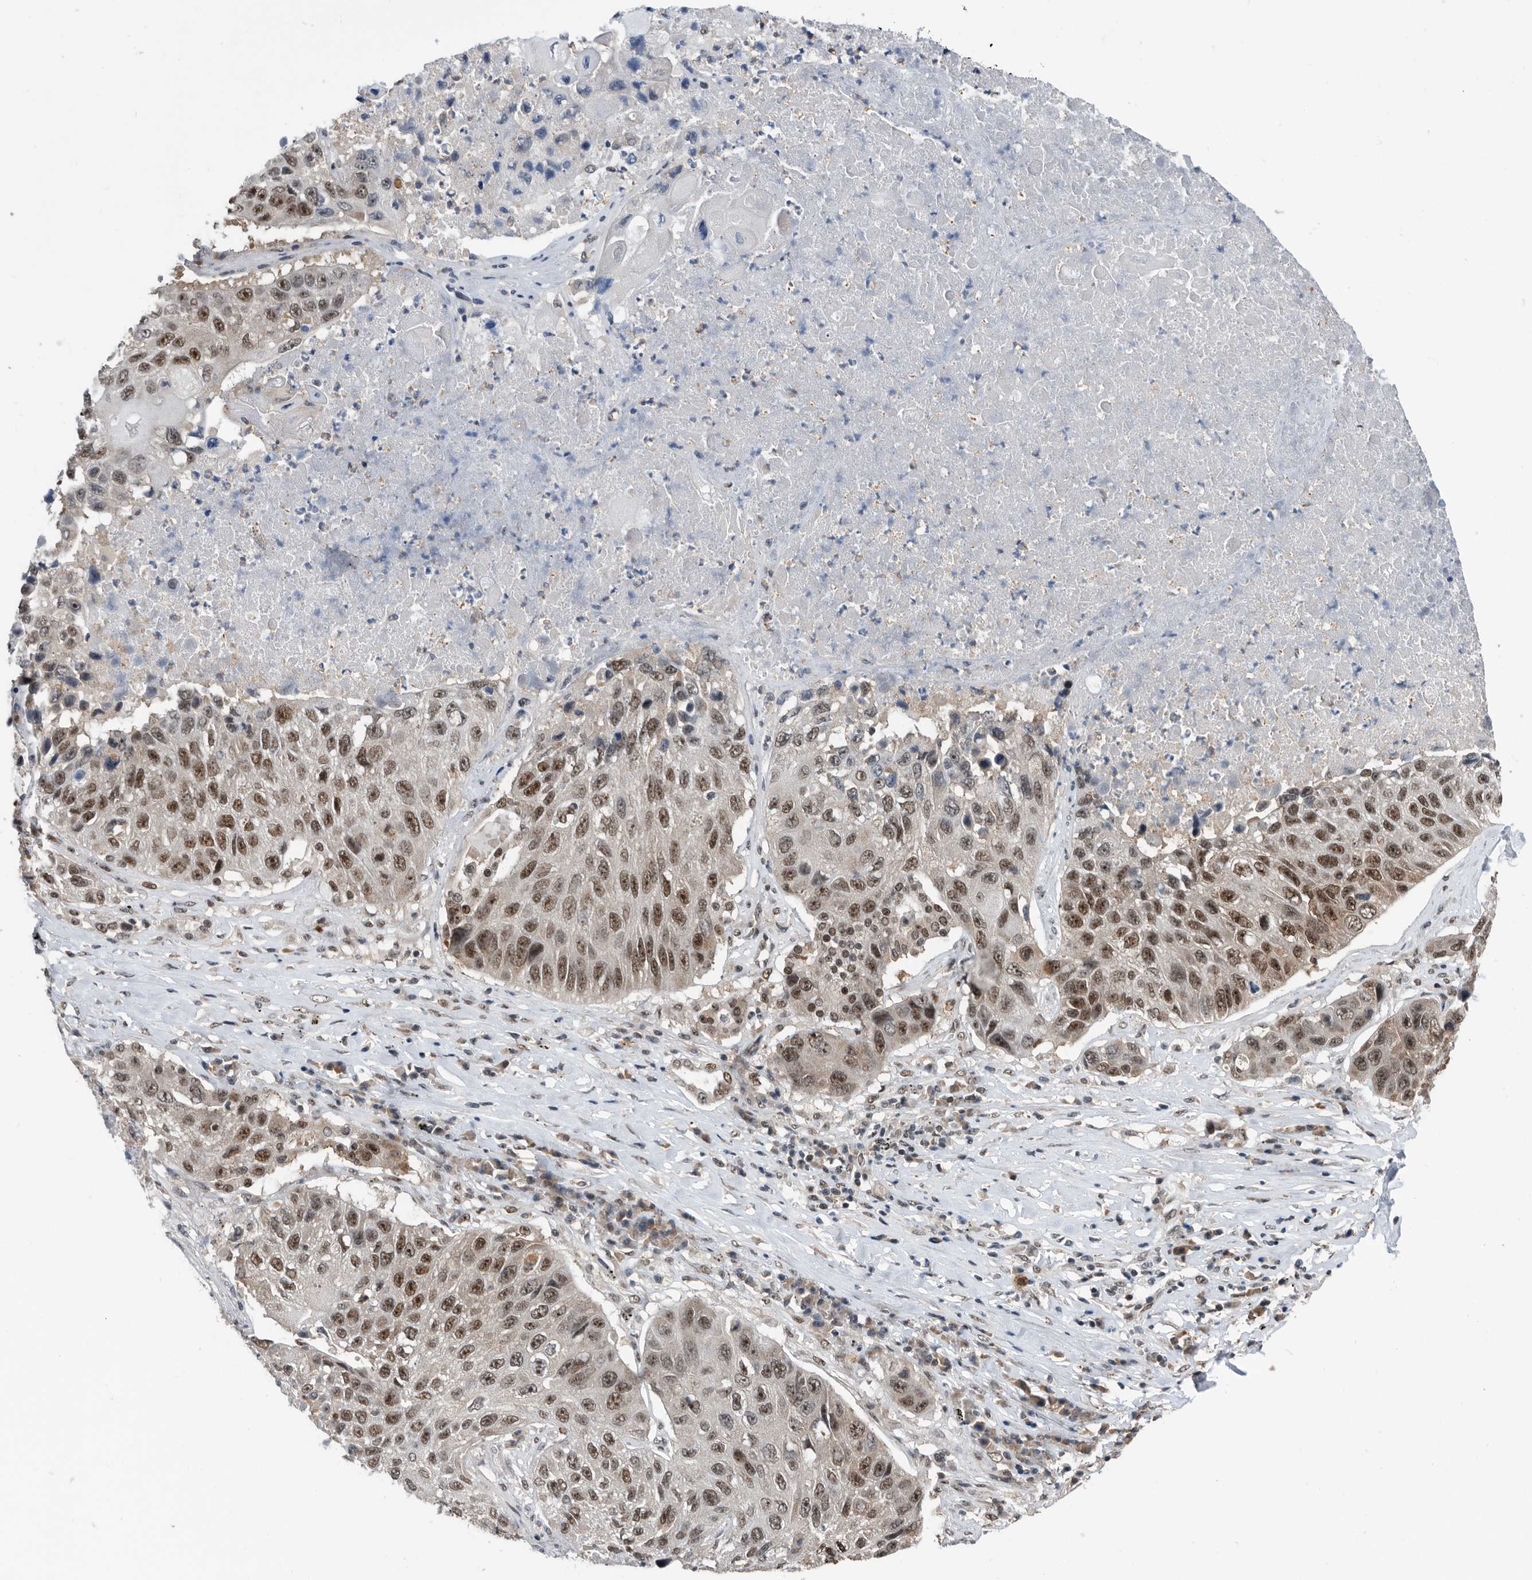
{"staining": {"intensity": "moderate", "quantity": ">75%", "location": "nuclear"}, "tissue": "lung cancer", "cell_type": "Tumor cells", "image_type": "cancer", "snomed": [{"axis": "morphology", "description": "Squamous cell carcinoma, NOS"}, {"axis": "topography", "description": "Lung"}], "caption": "Squamous cell carcinoma (lung) was stained to show a protein in brown. There is medium levels of moderate nuclear positivity in about >75% of tumor cells.", "gene": "ZNF260", "patient": {"sex": "male", "age": 61}}